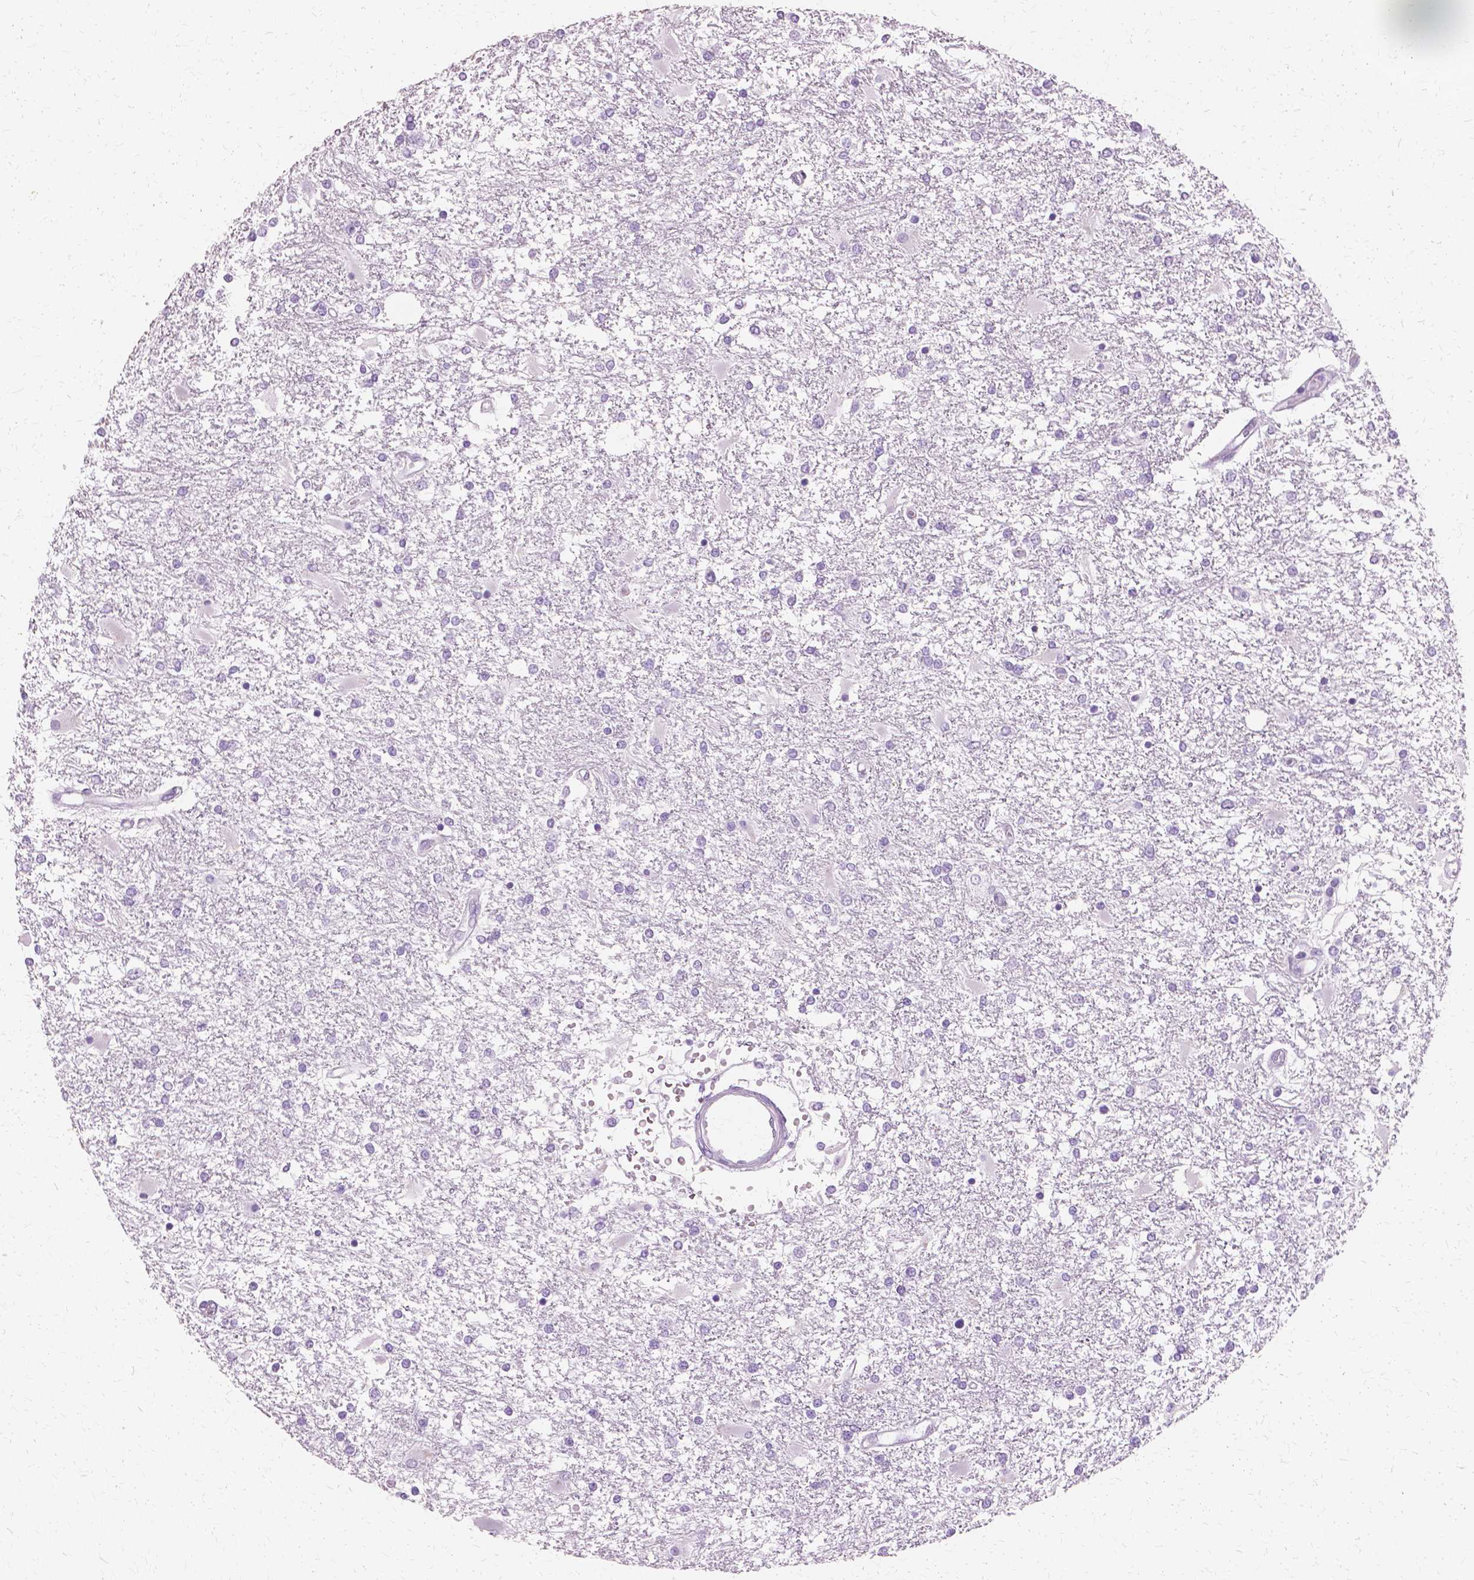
{"staining": {"intensity": "negative", "quantity": "none", "location": "none"}, "tissue": "glioma", "cell_type": "Tumor cells", "image_type": "cancer", "snomed": [{"axis": "morphology", "description": "Glioma, malignant, High grade"}, {"axis": "topography", "description": "Cerebral cortex"}], "caption": "The histopathology image reveals no staining of tumor cells in glioma.", "gene": "SFTPD", "patient": {"sex": "male", "age": 79}}